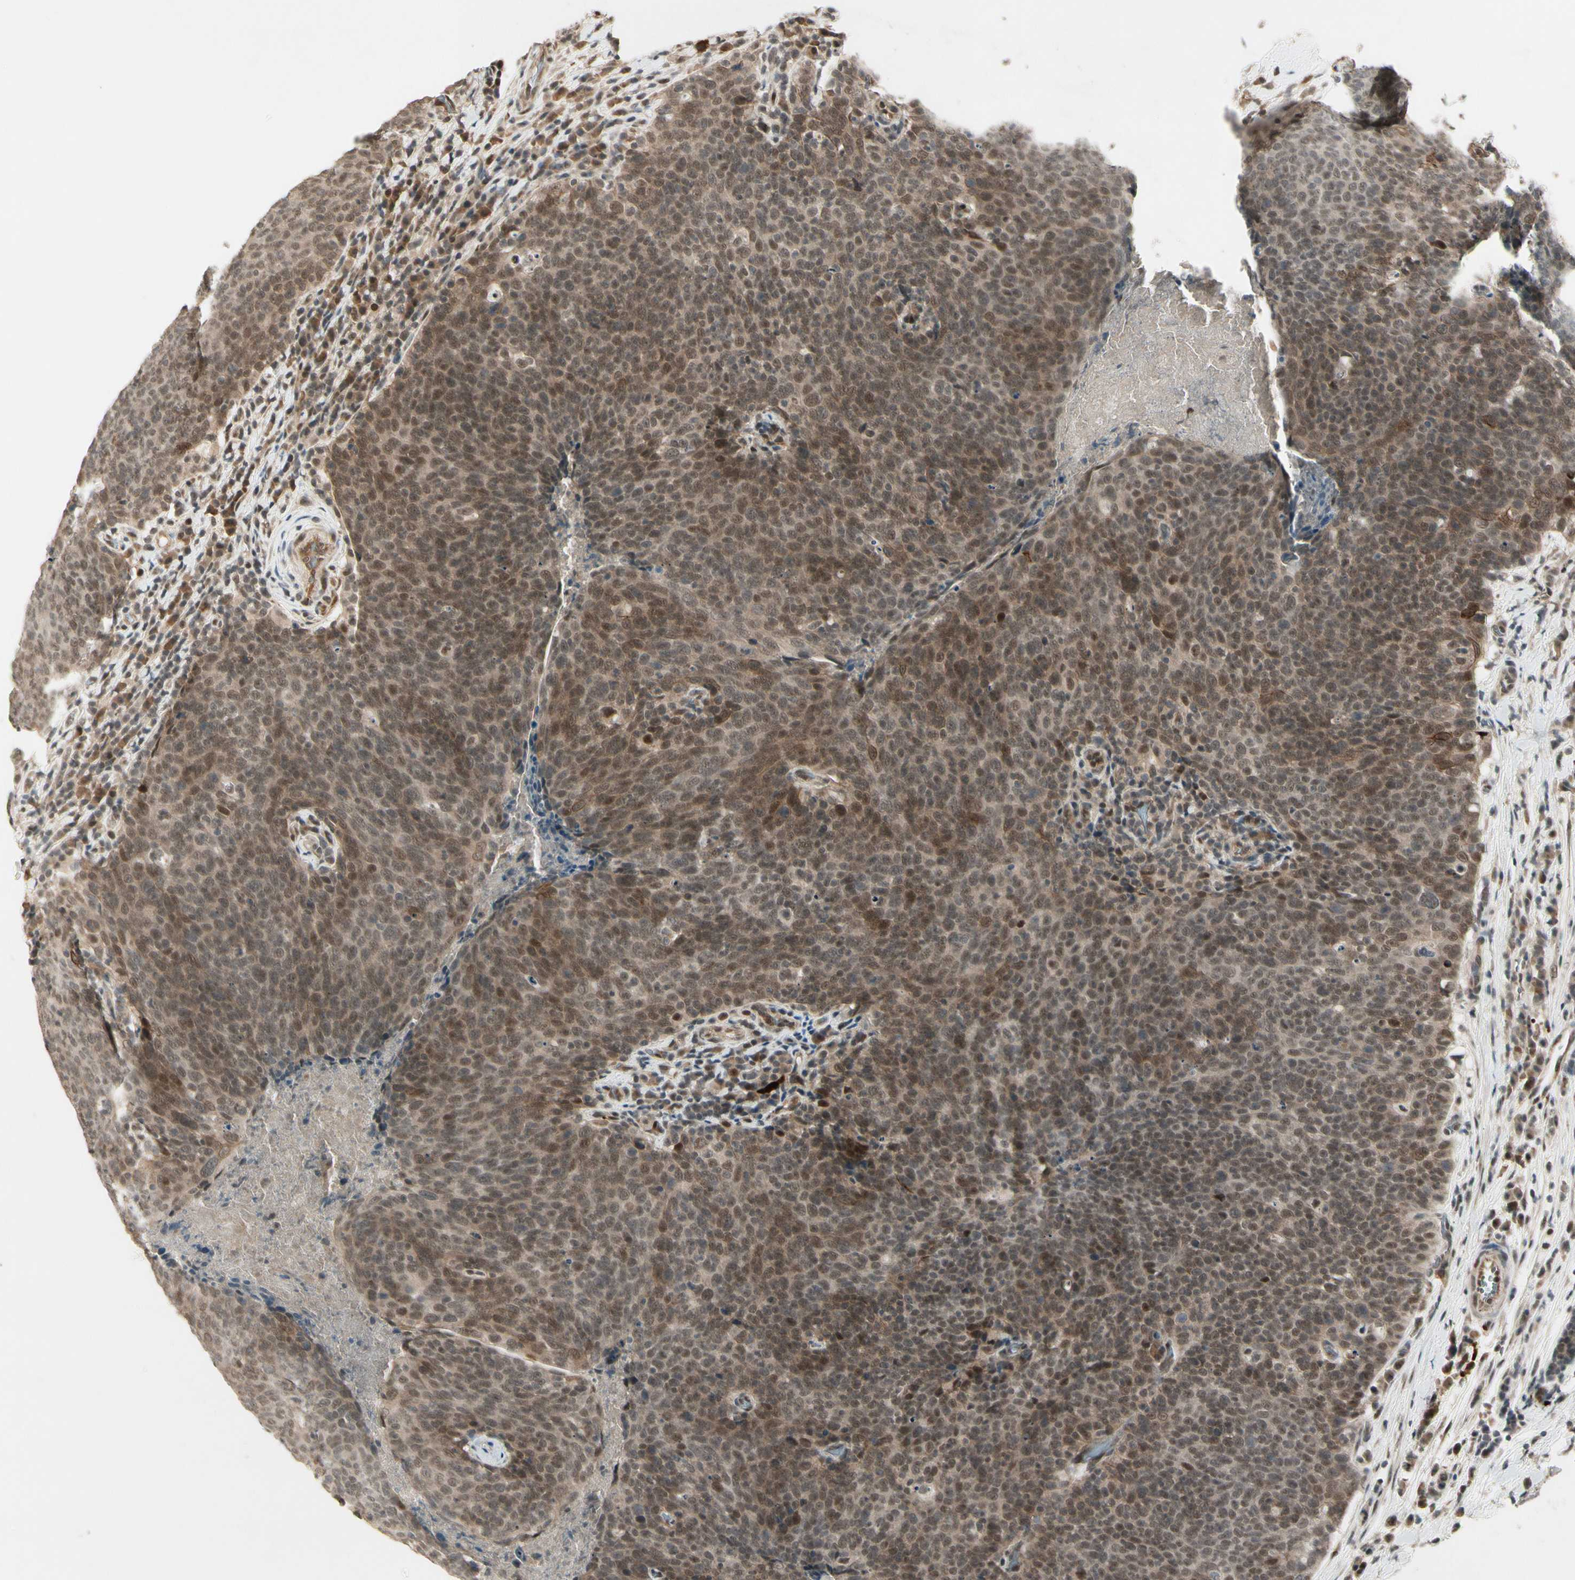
{"staining": {"intensity": "moderate", "quantity": ">75%", "location": "cytoplasmic/membranous,nuclear"}, "tissue": "head and neck cancer", "cell_type": "Tumor cells", "image_type": "cancer", "snomed": [{"axis": "morphology", "description": "Squamous cell carcinoma, NOS"}, {"axis": "morphology", "description": "Squamous cell carcinoma, metastatic, NOS"}, {"axis": "topography", "description": "Lymph node"}, {"axis": "topography", "description": "Head-Neck"}], "caption": "Moderate cytoplasmic/membranous and nuclear protein expression is seen in about >75% of tumor cells in head and neck cancer (squamous cell carcinoma).", "gene": "CDK11A", "patient": {"sex": "male", "age": 62}}